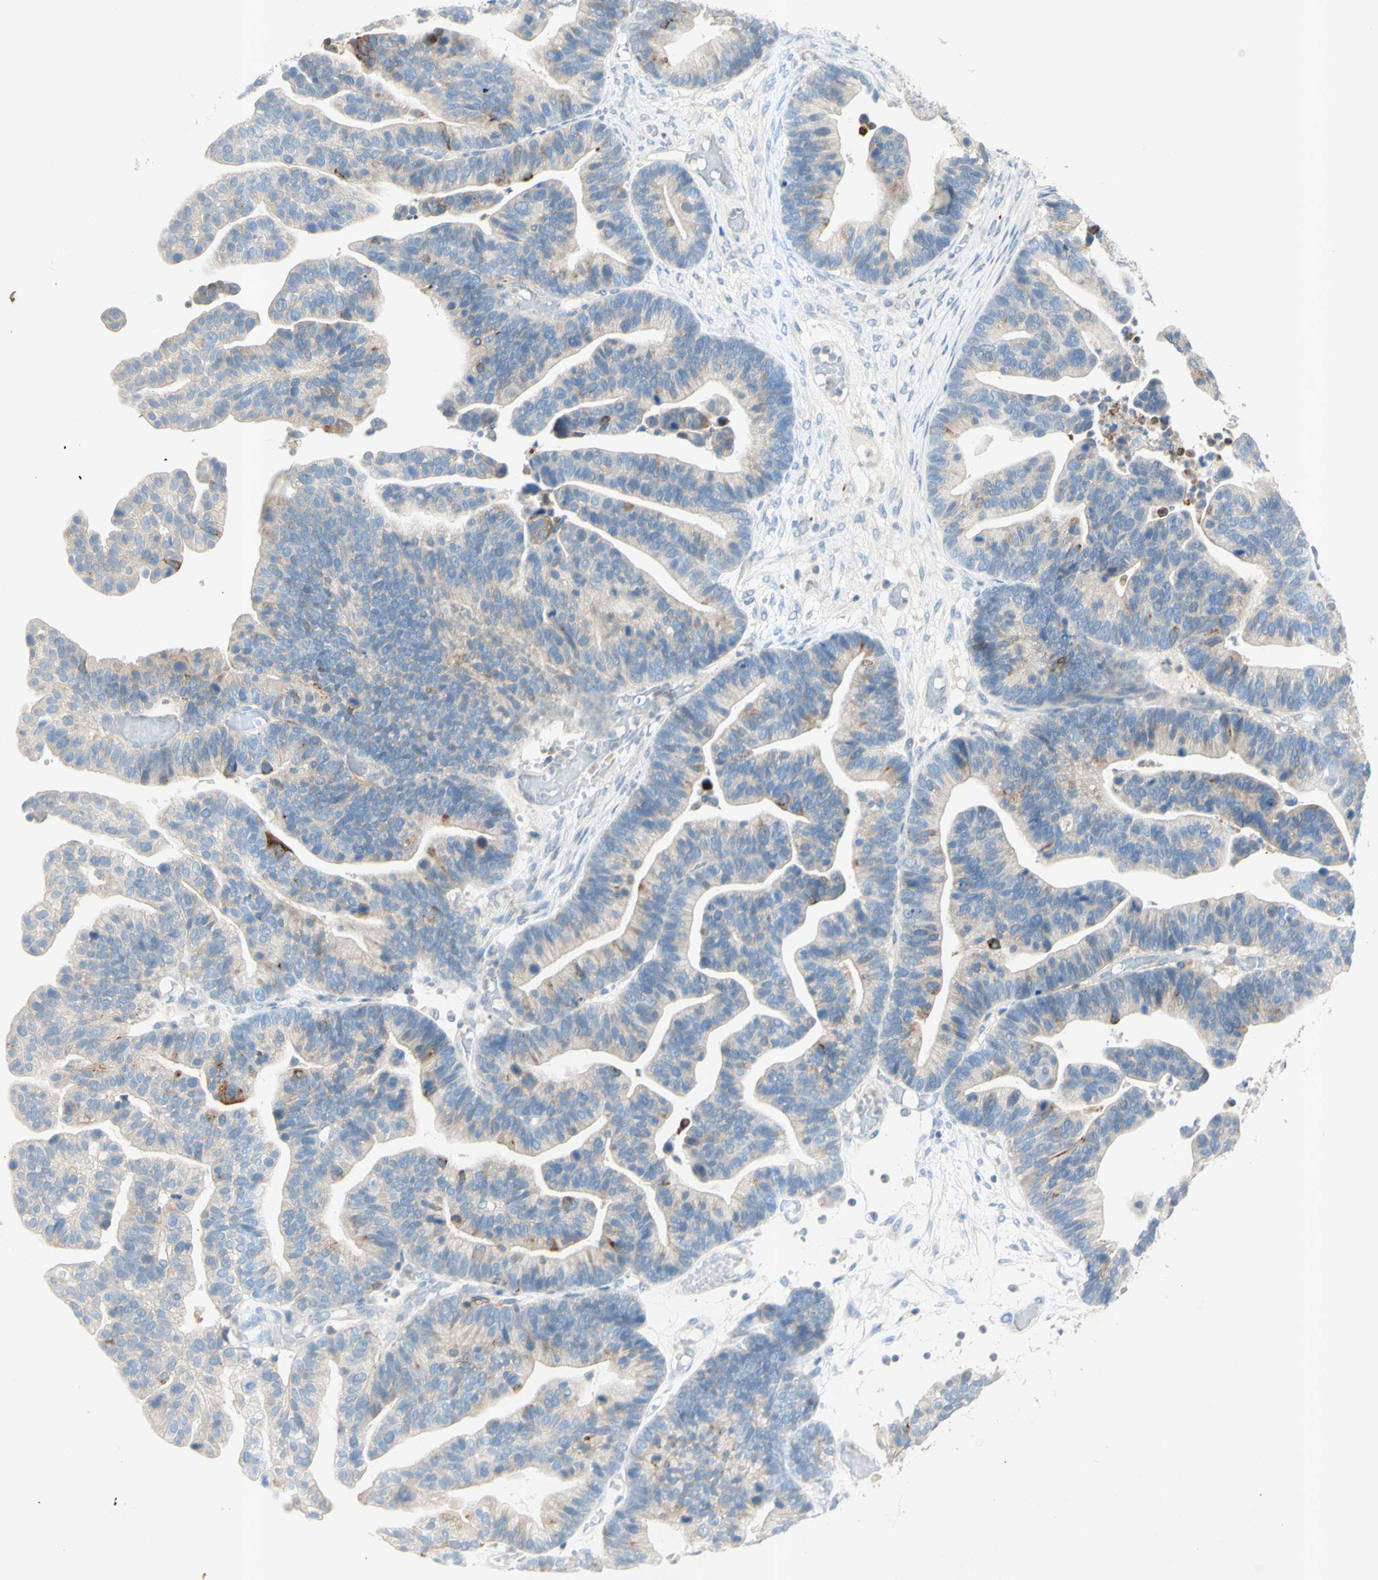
{"staining": {"intensity": "weak", "quantity": ">75%", "location": "cytoplasmic/membranous"}, "tissue": "ovarian cancer", "cell_type": "Tumor cells", "image_type": "cancer", "snomed": [{"axis": "morphology", "description": "Cystadenocarcinoma, serous, NOS"}, {"axis": "topography", "description": "Ovary"}], "caption": "The micrograph reveals immunohistochemical staining of ovarian serous cystadenocarcinoma. There is weak cytoplasmic/membranous positivity is appreciated in approximately >75% of tumor cells. The staining was performed using DAB (3,3'-diaminobenzidine) to visualize the protein expression in brown, while the nuclei were stained in blue with hematoxylin (Magnification: 20x).", "gene": "GDF15", "patient": {"sex": "female", "age": 56}}